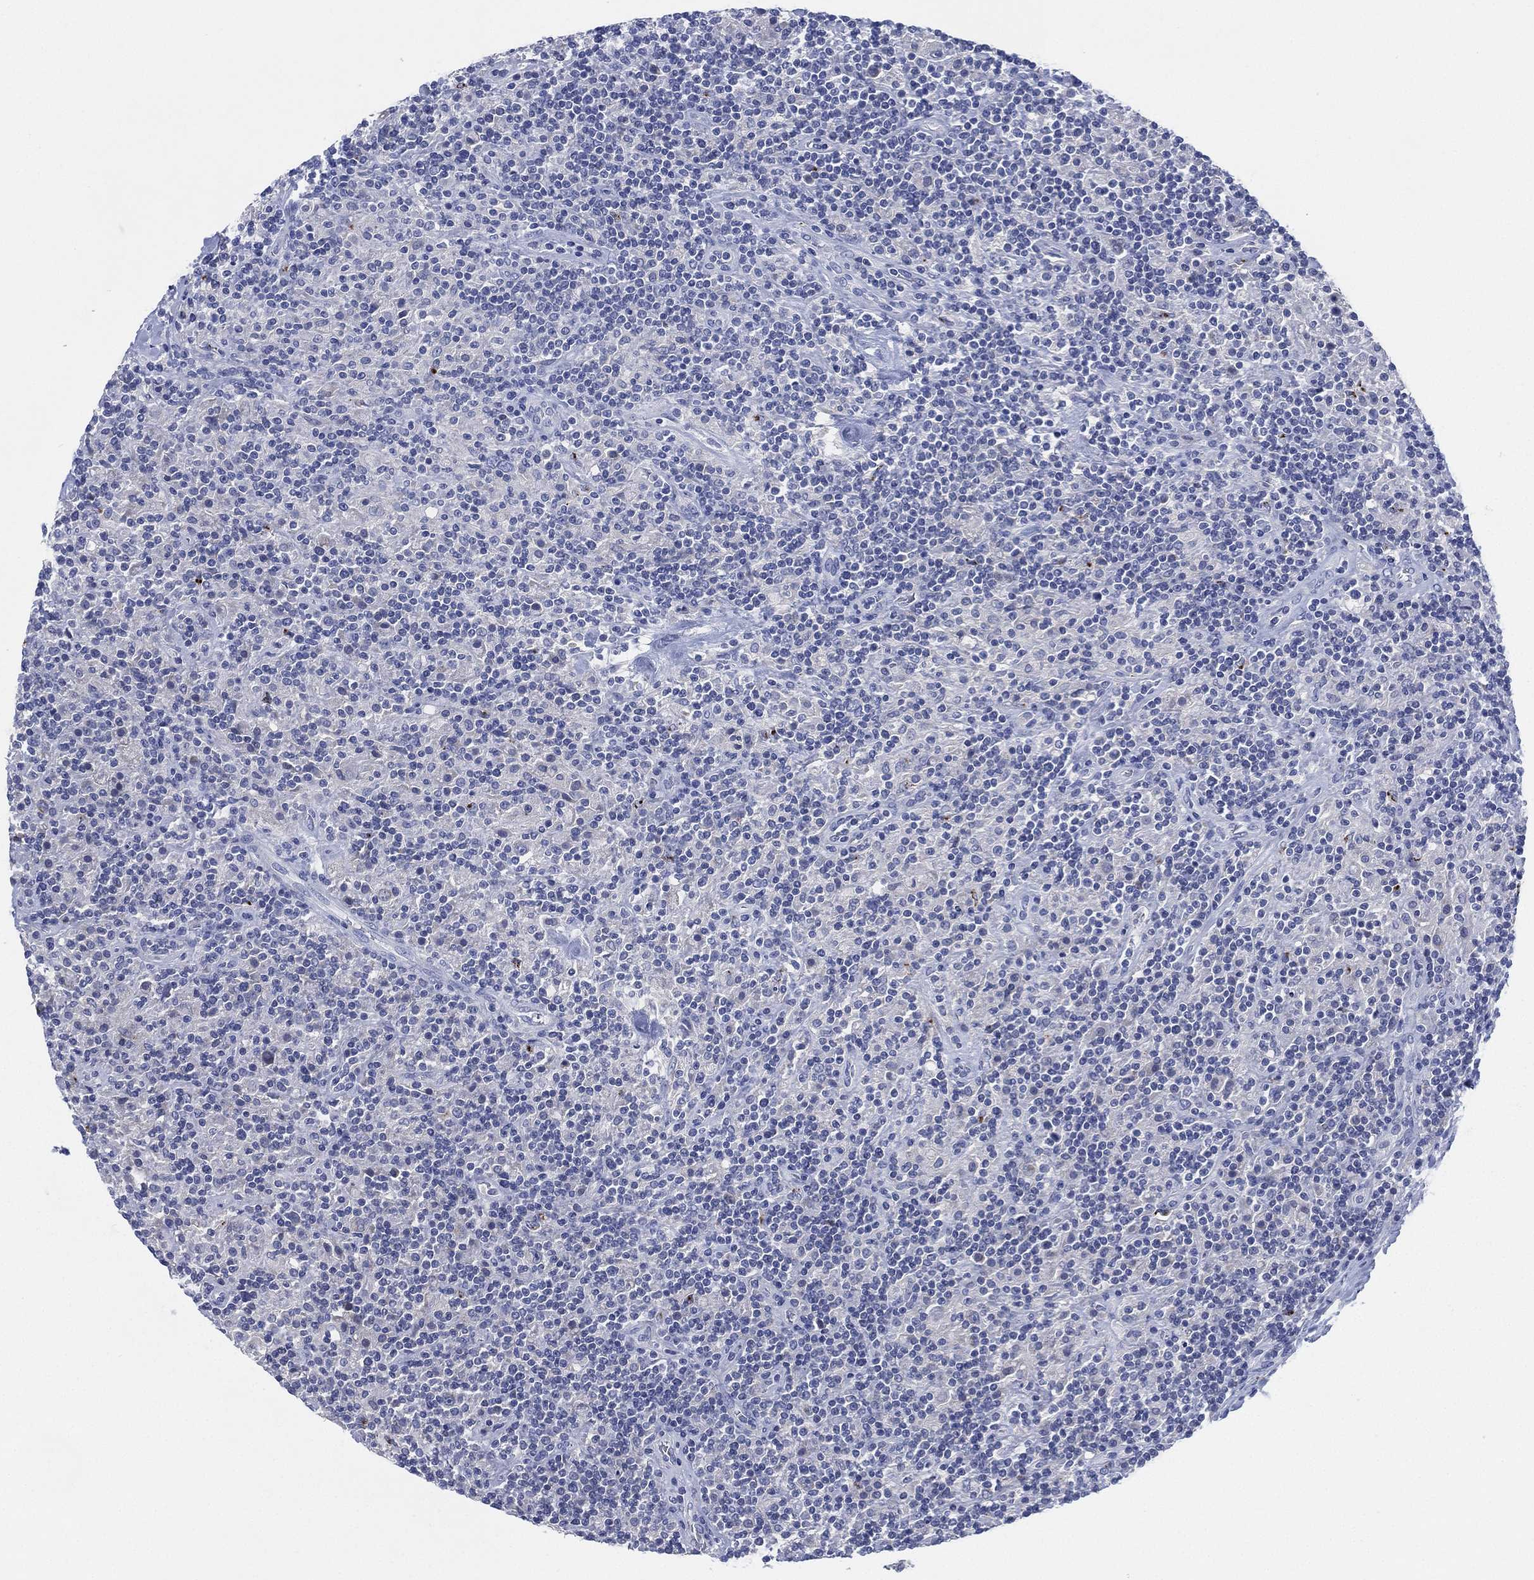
{"staining": {"intensity": "negative", "quantity": "none", "location": "none"}, "tissue": "lymphoma", "cell_type": "Tumor cells", "image_type": "cancer", "snomed": [{"axis": "morphology", "description": "Hodgkin's disease, NOS"}, {"axis": "topography", "description": "Lymph node"}], "caption": "This is an IHC histopathology image of human lymphoma. There is no expression in tumor cells.", "gene": "ADAD2", "patient": {"sex": "male", "age": 70}}